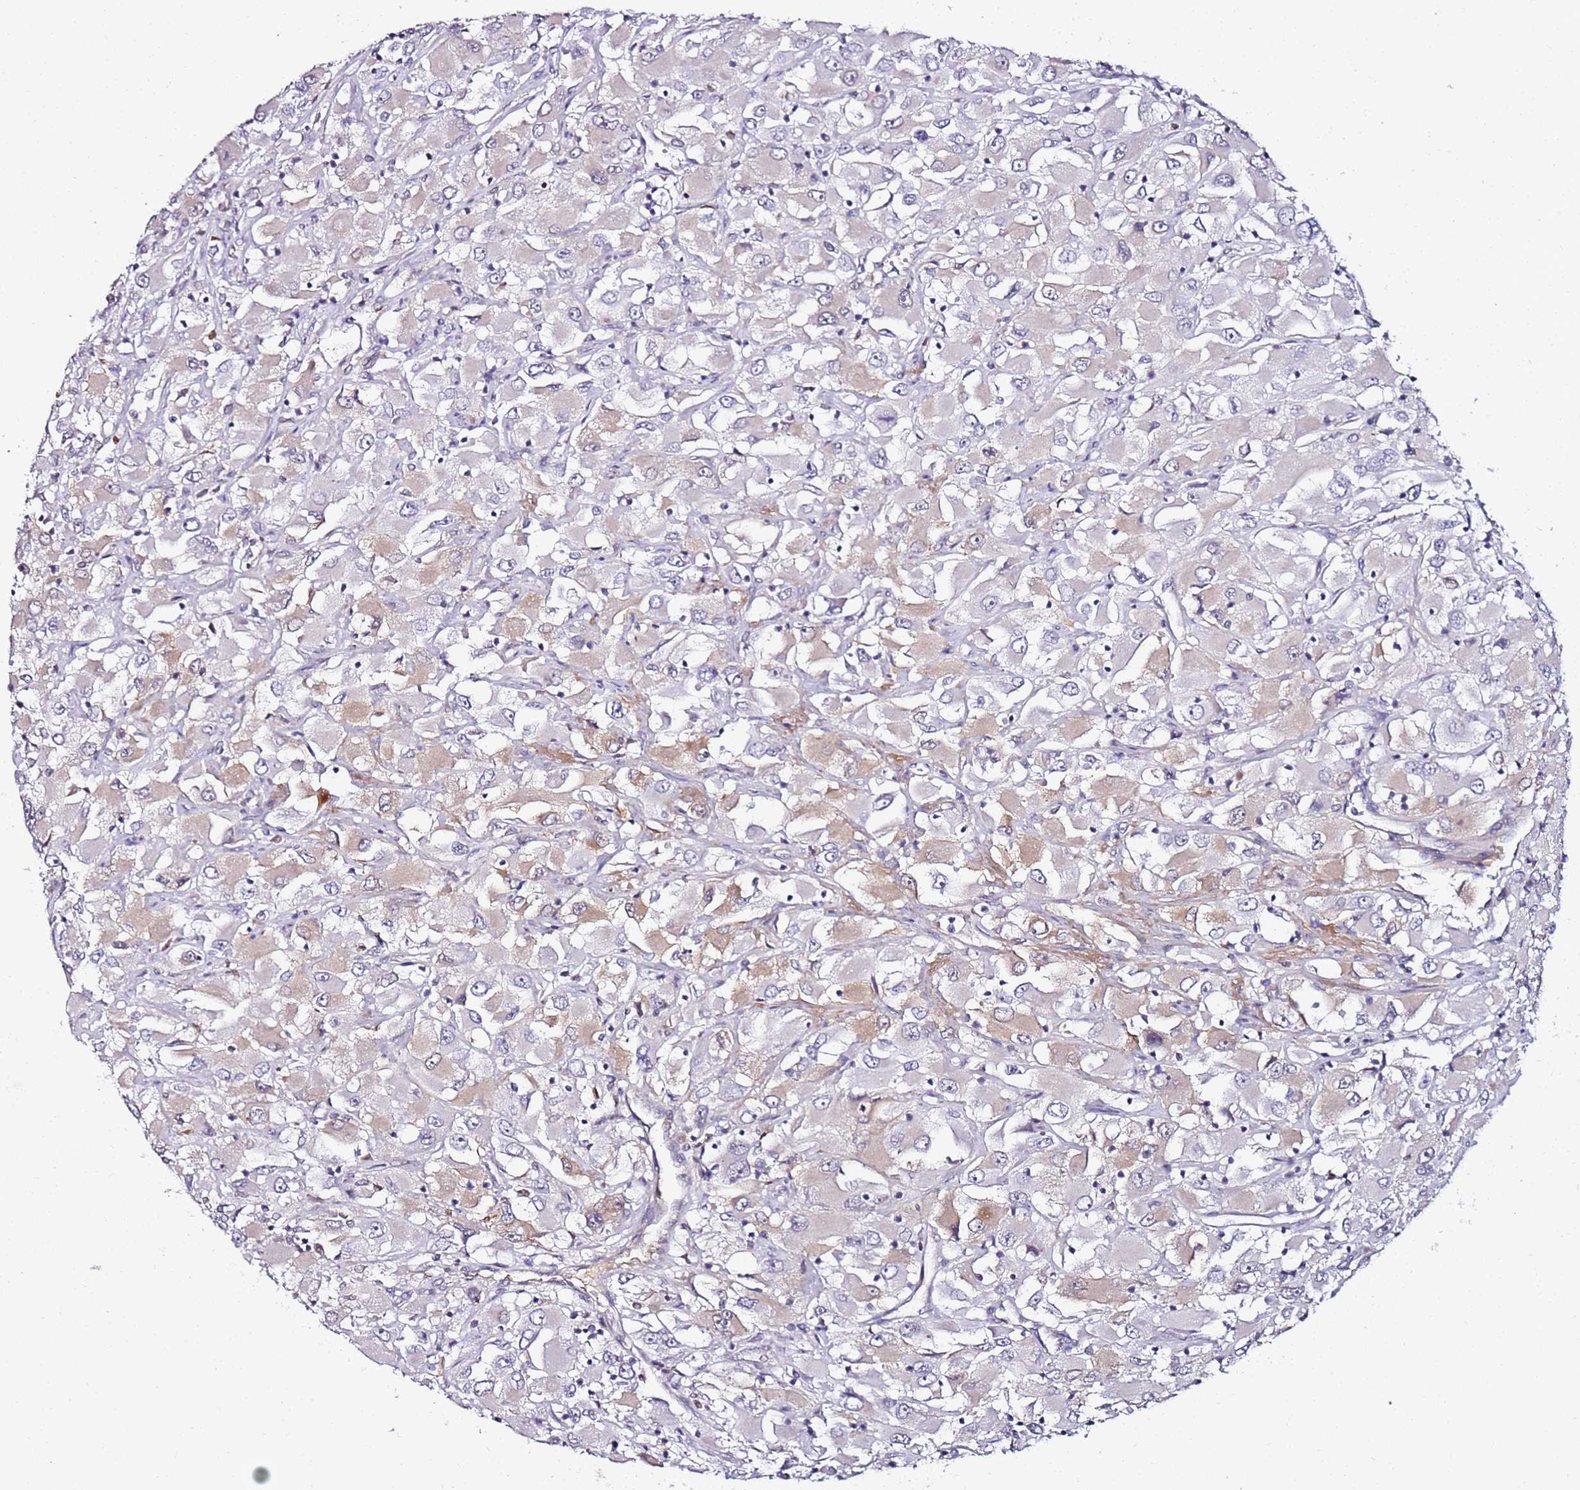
{"staining": {"intensity": "weak", "quantity": "<25%", "location": "cytoplasmic/membranous"}, "tissue": "renal cancer", "cell_type": "Tumor cells", "image_type": "cancer", "snomed": [{"axis": "morphology", "description": "Adenocarcinoma, NOS"}, {"axis": "topography", "description": "Kidney"}], "caption": "DAB (3,3'-diaminobenzidine) immunohistochemical staining of renal adenocarcinoma exhibits no significant staining in tumor cells. (Immunohistochemistry, brightfield microscopy, high magnification).", "gene": "DUSP28", "patient": {"sex": "female", "age": 52}}